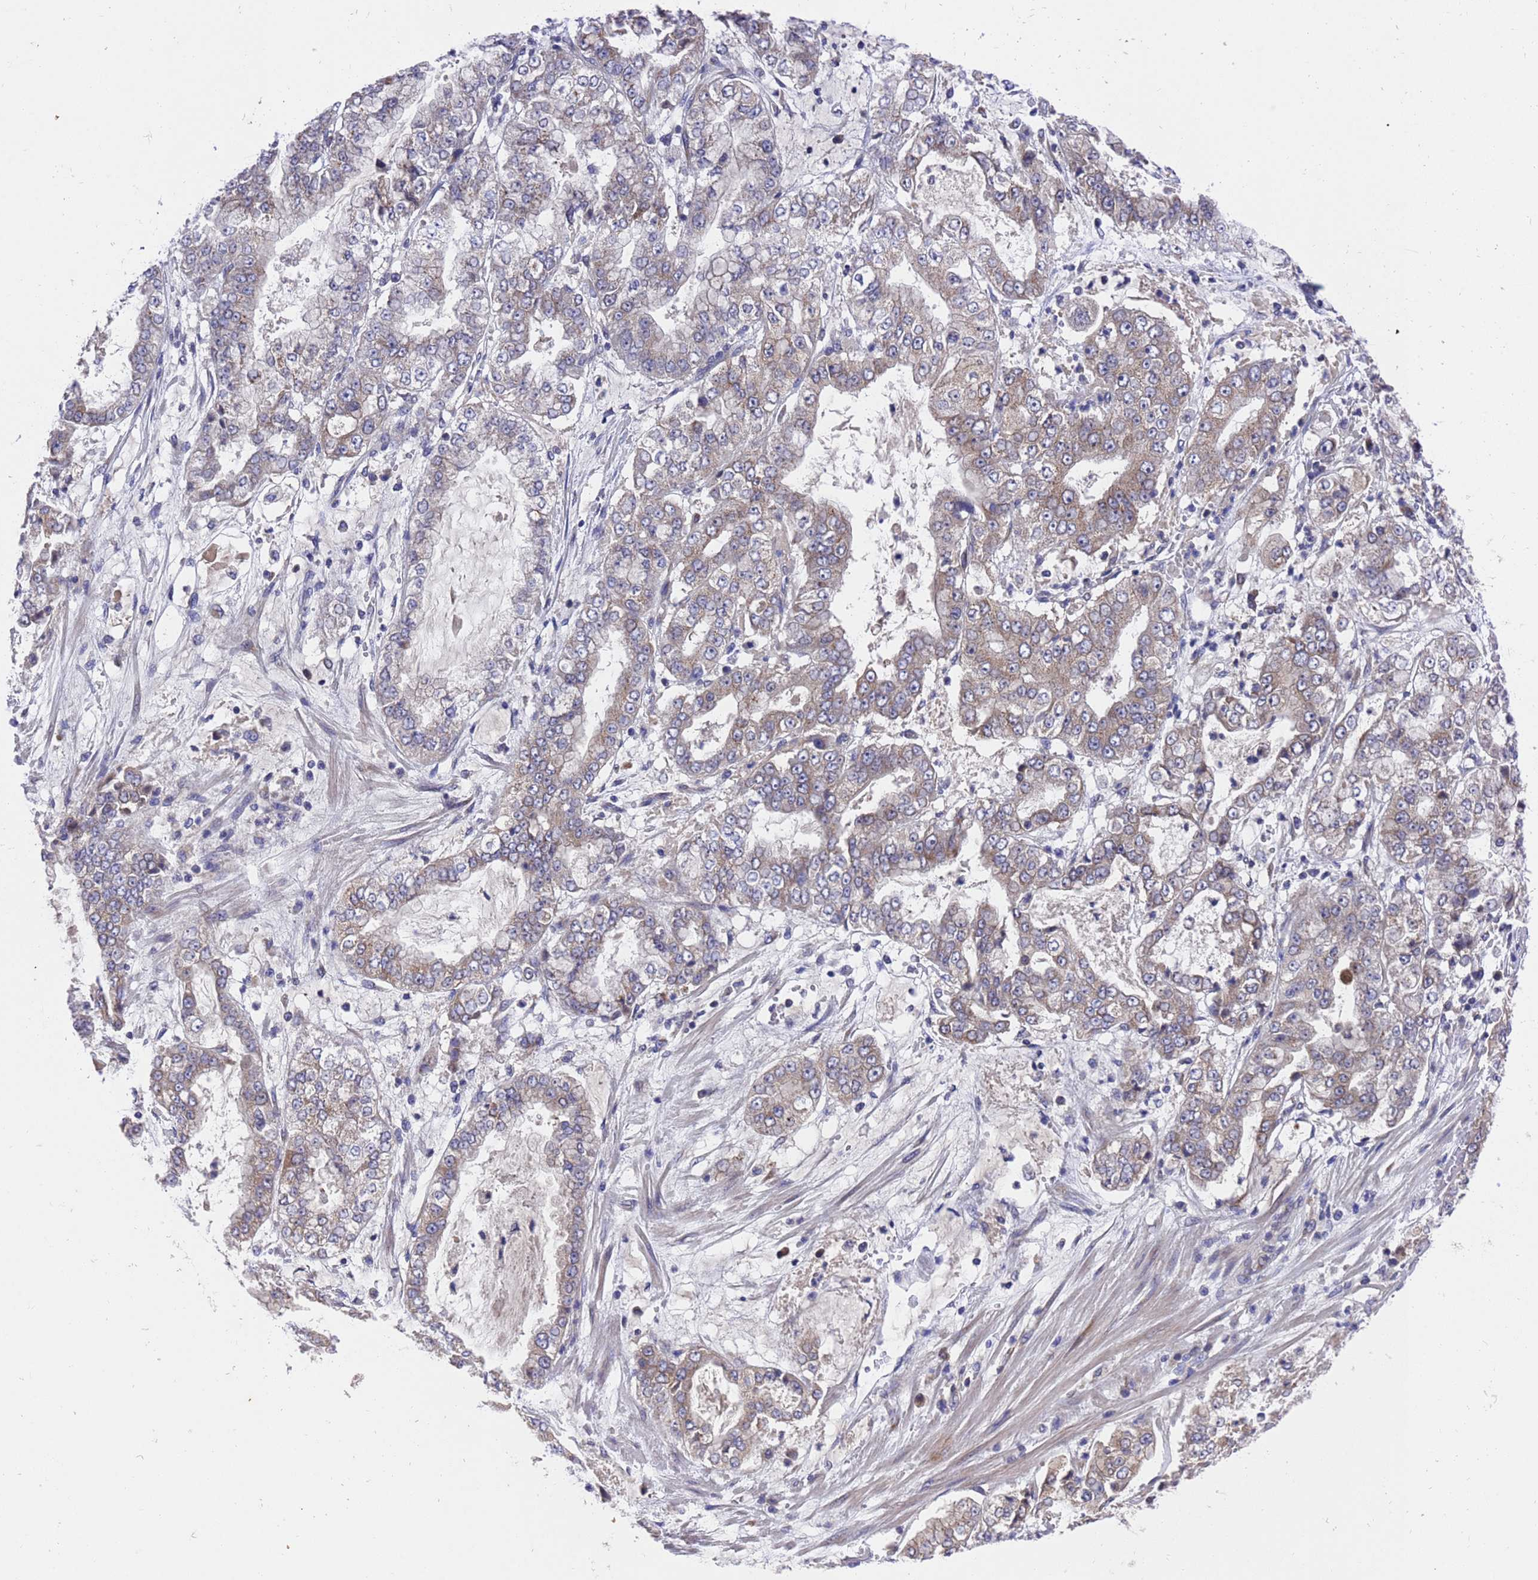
{"staining": {"intensity": "weak", "quantity": "25%-75%", "location": "cytoplasmic/membranous"}, "tissue": "stomach cancer", "cell_type": "Tumor cells", "image_type": "cancer", "snomed": [{"axis": "morphology", "description": "Adenocarcinoma, NOS"}, {"axis": "topography", "description": "Stomach"}], "caption": "Immunohistochemistry histopathology image of neoplastic tissue: stomach cancer stained using immunohistochemistry exhibits low levels of weak protein expression localized specifically in the cytoplasmic/membranous of tumor cells, appearing as a cytoplasmic/membranous brown color.", "gene": "DCAF12L2", "patient": {"sex": "male", "age": 76}}